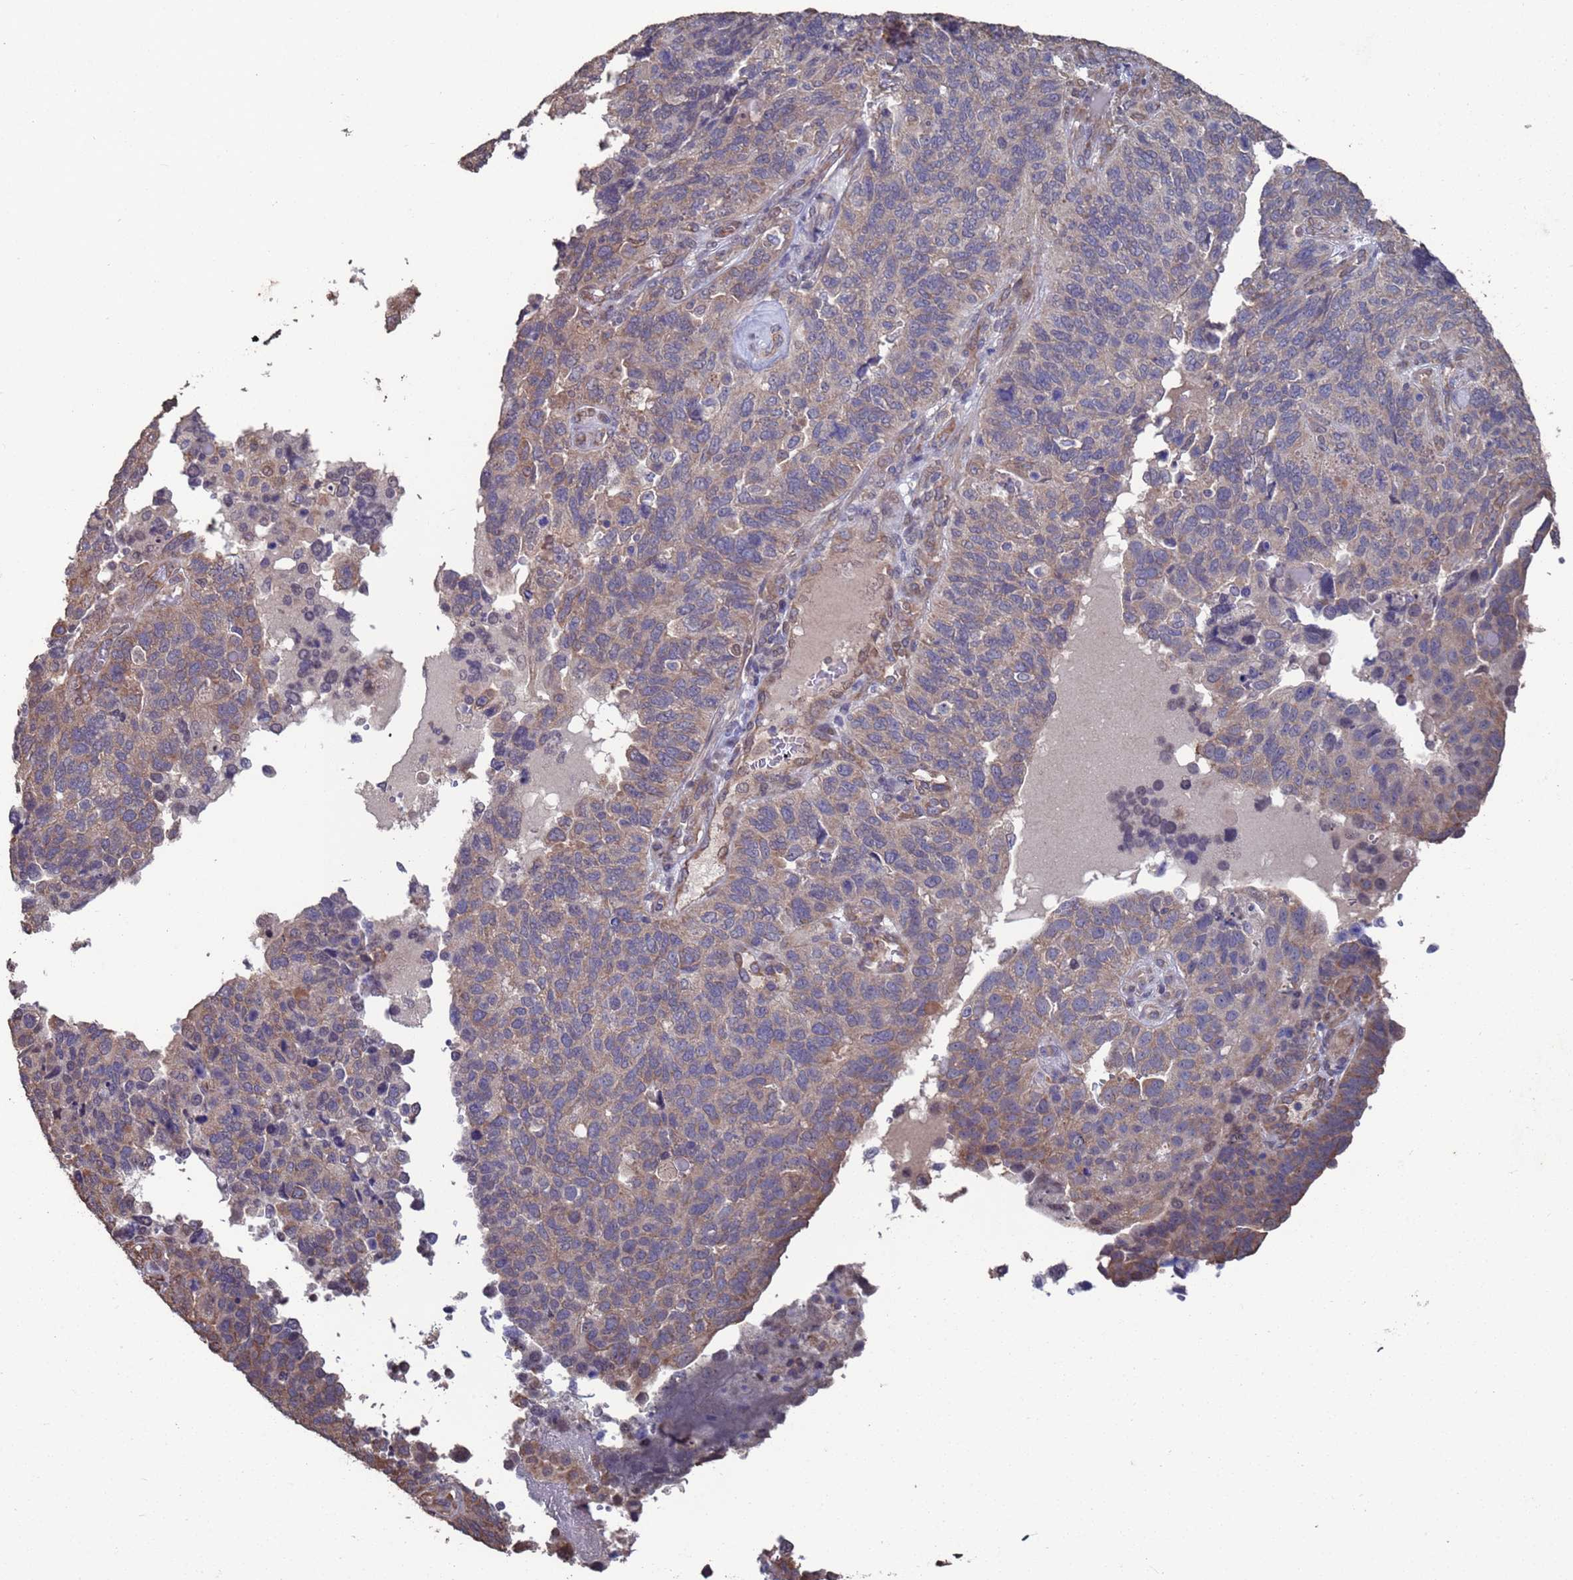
{"staining": {"intensity": "moderate", "quantity": "25%-75%", "location": "cytoplasmic/membranous"}, "tissue": "endometrial cancer", "cell_type": "Tumor cells", "image_type": "cancer", "snomed": [{"axis": "morphology", "description": "Adenocarcinoma, NOS"}, {"axis": "topography", "description": "Endometrium"}], "caption": "Moderate cytoplasmic/membranous expression is present in approximately 25%-75% of tumor cells in endometrial cancer.", "gene": "CFAP119", "patient": {"sex": "female", "age": 66}}